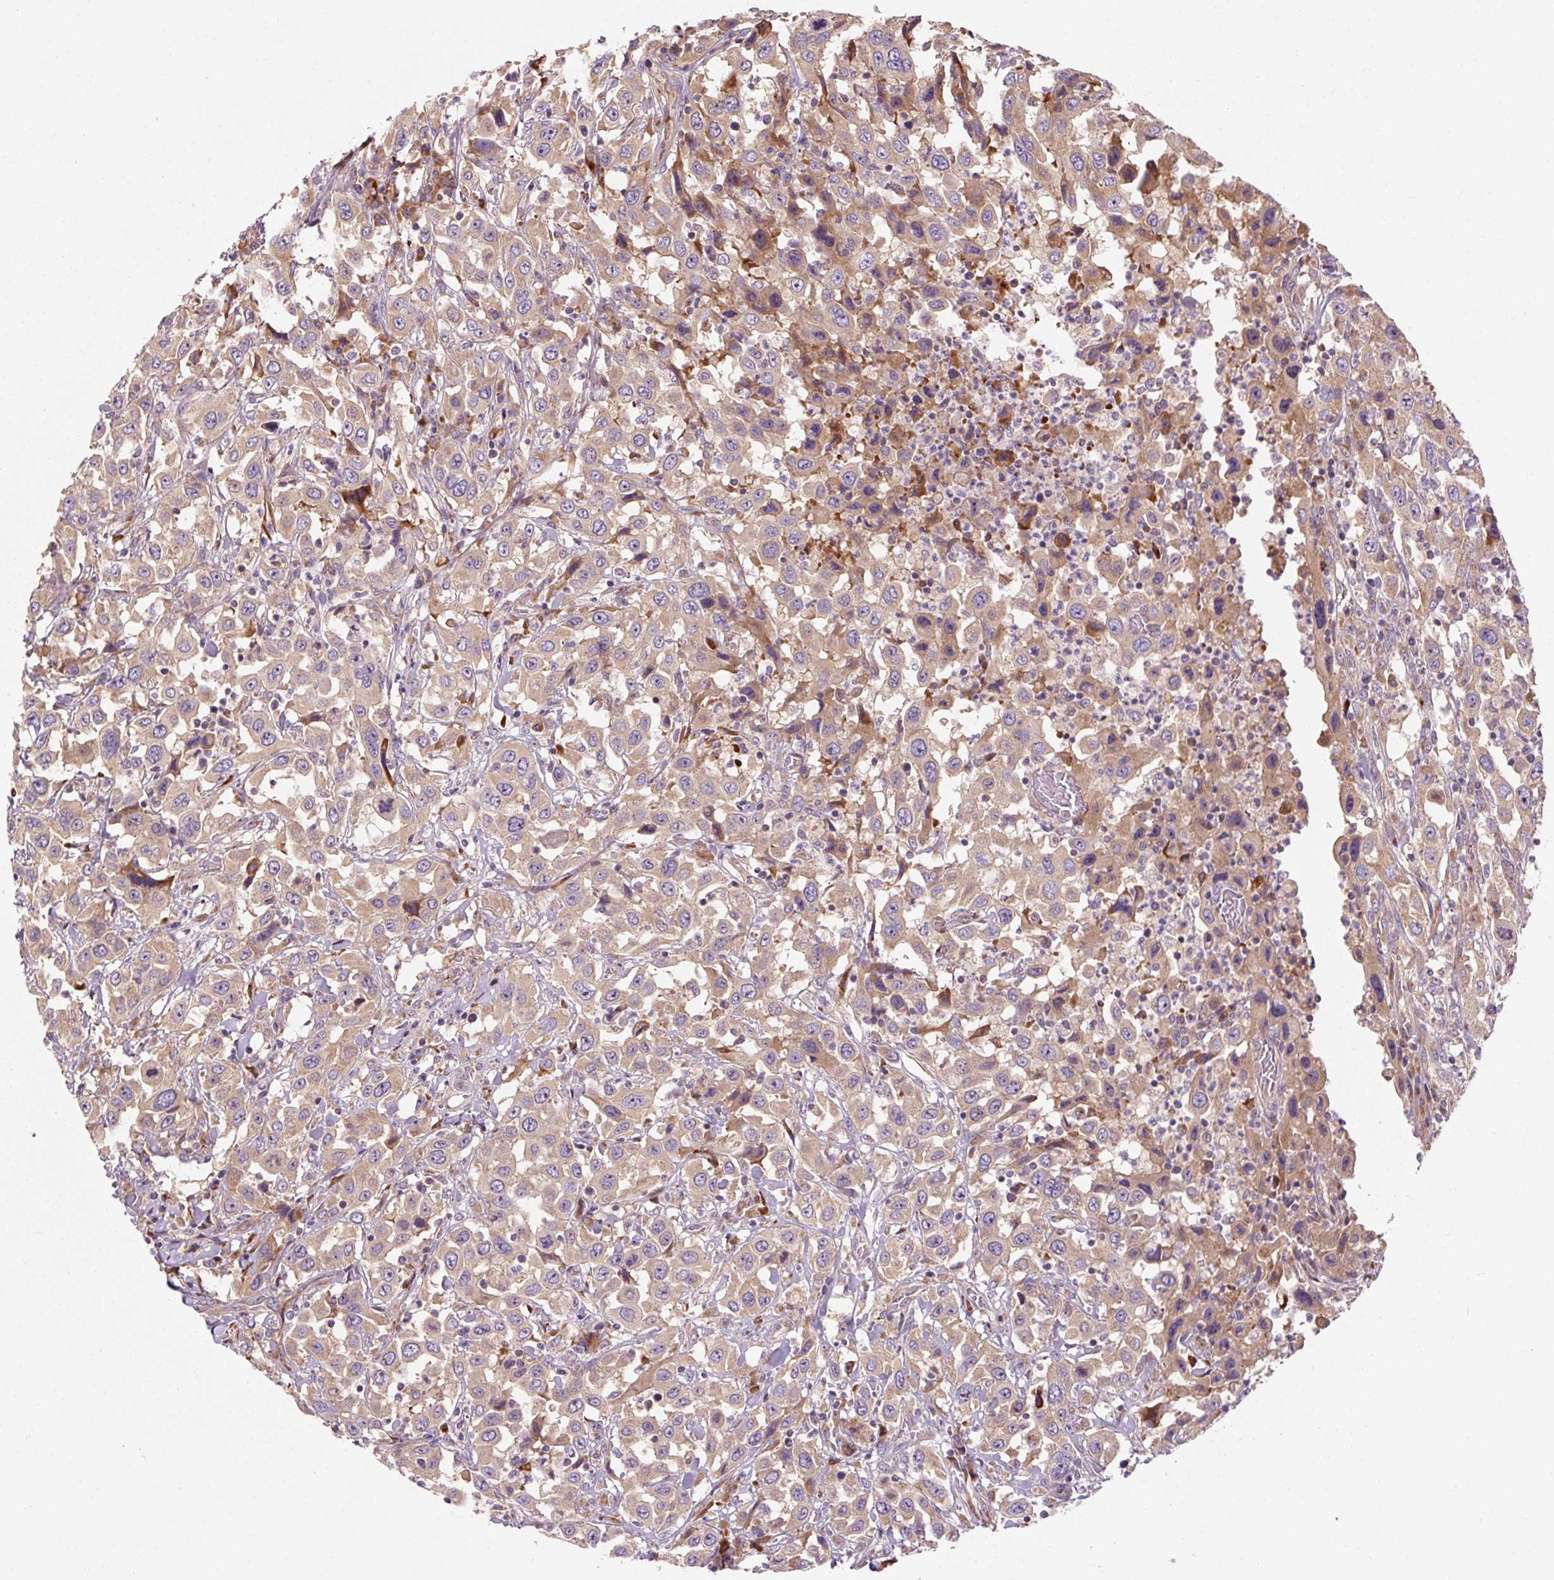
{"staining": {"intensity": "moderate", "quantity": ">75%", "location": "cytoplasmic/membranous"}, "tissue": "urothelial cancer", "cell_type": "Tumor cells", "image_type": "cancer", "snomed": [{"axis": "morphology", "description": "Urothelial carcinoma, High grade"}, {"axis": "topography", "description": "Urinary bladder"}], "caption": "Human urothelial carcinoma (high-grade) stained for a protein (brown) displays moderate cytoplasmic/membranous positive staining in about >75% of tumor cells.", "gene": "PRSS48", "patient": {"sex": "male", "age": 61}}